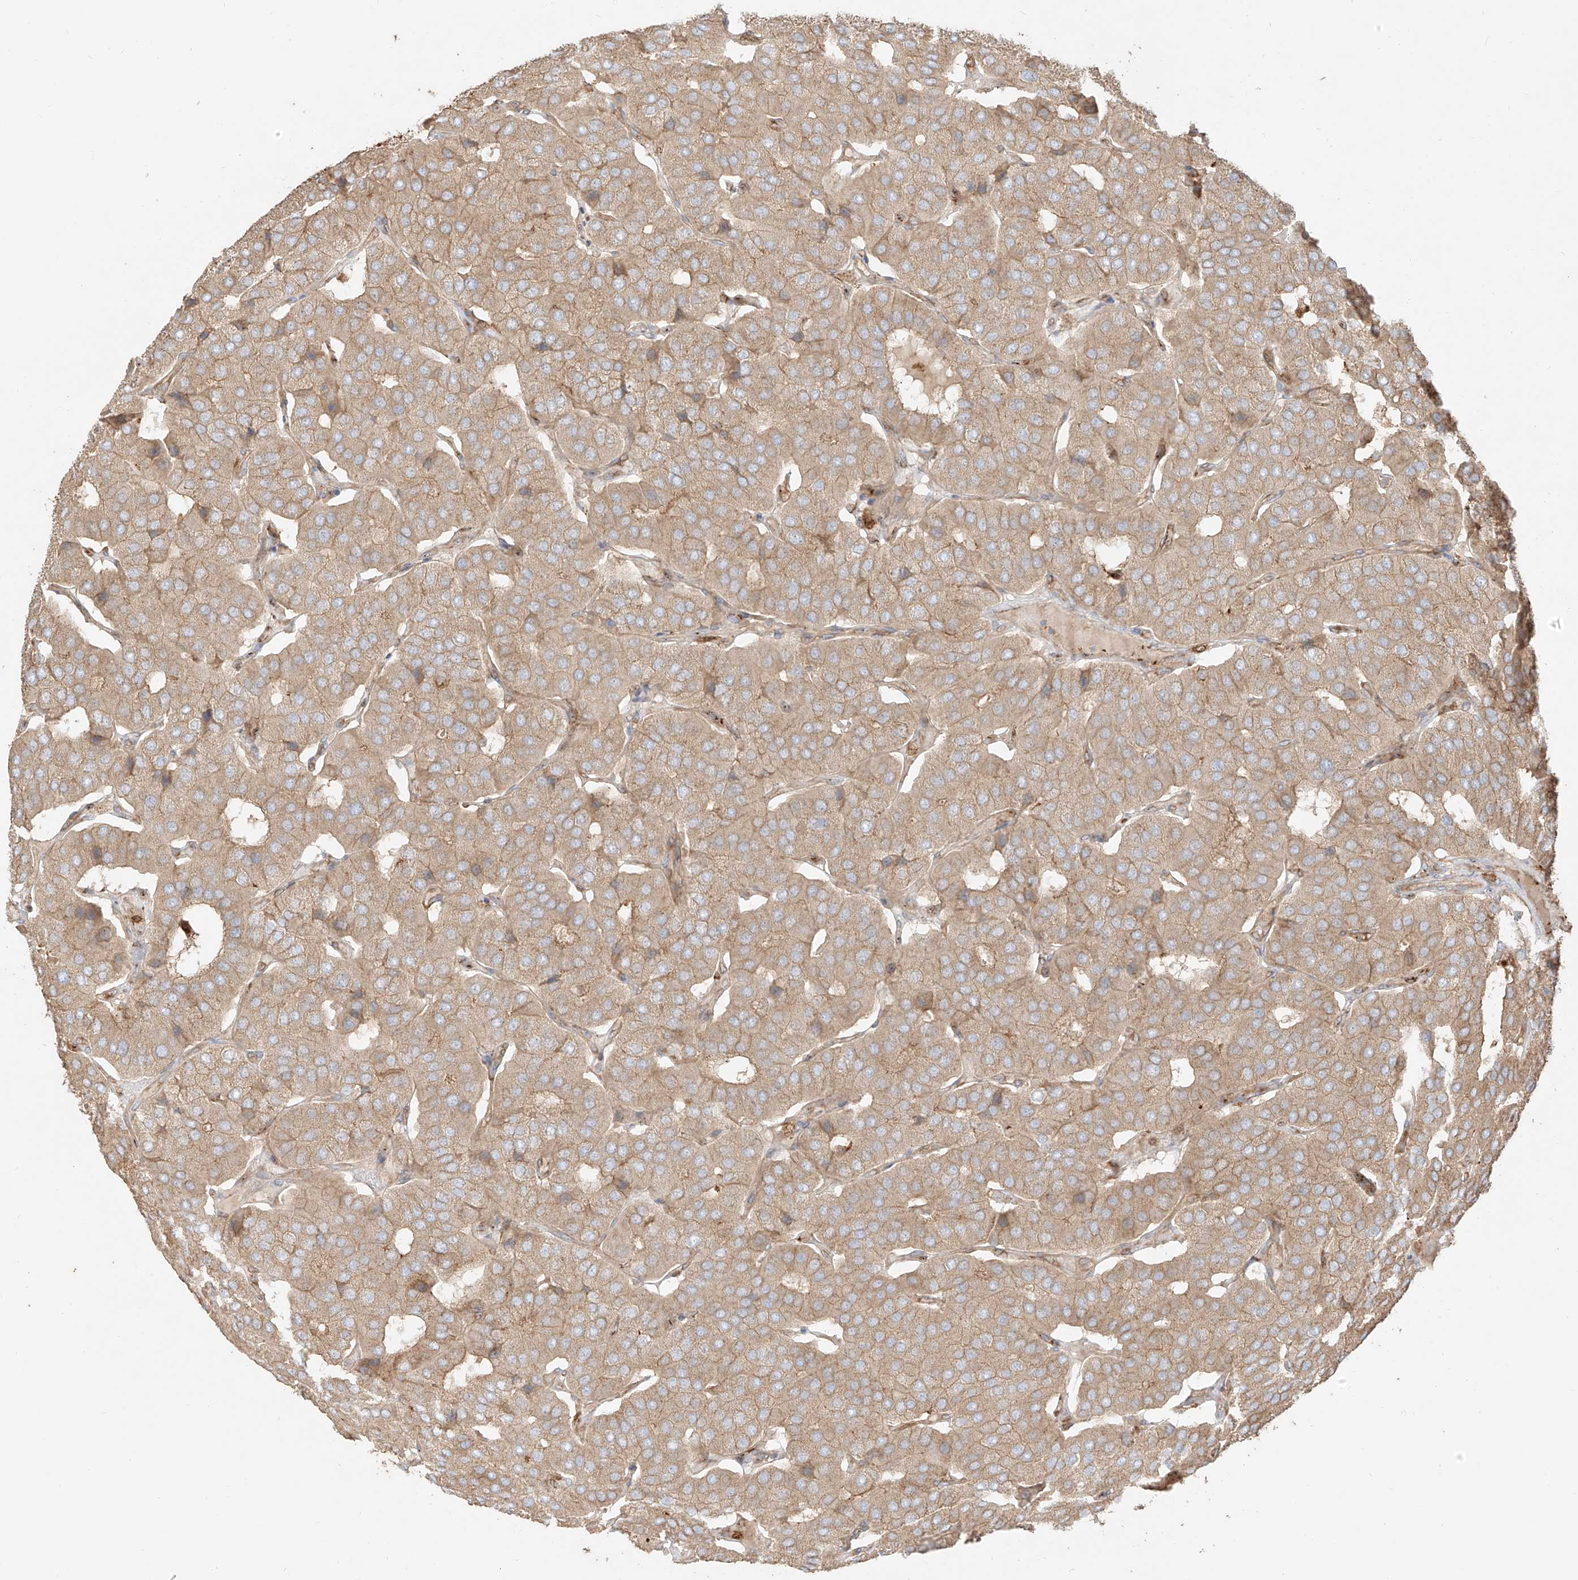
{"staining": {"intensity": "weak", "quantity": ">75%", "location": "cytoplasmic/membranous"}, "tissue": "parathyroid gland", "cell_type": "Glandular cells", "image_type": "normal", "snomed": [{"axis": "morphology", "description": "Normal tissue, NOS"}, {"axis": "morphology", "description": "Adenoma, NOS"}, {"axis": "topography", "description": "Parathyroid gland"}], "caption": "Immunohistochemical staining of unremarkable parathyroid gland exhibits weak cytoplasmic/membranous protein expression in about >75% of glandular cells. The protein of interest is shown in brown color, while the nuclei are stained blue.", "gene": "SNX9", "patient": {"sex": "female", "age": 86}}